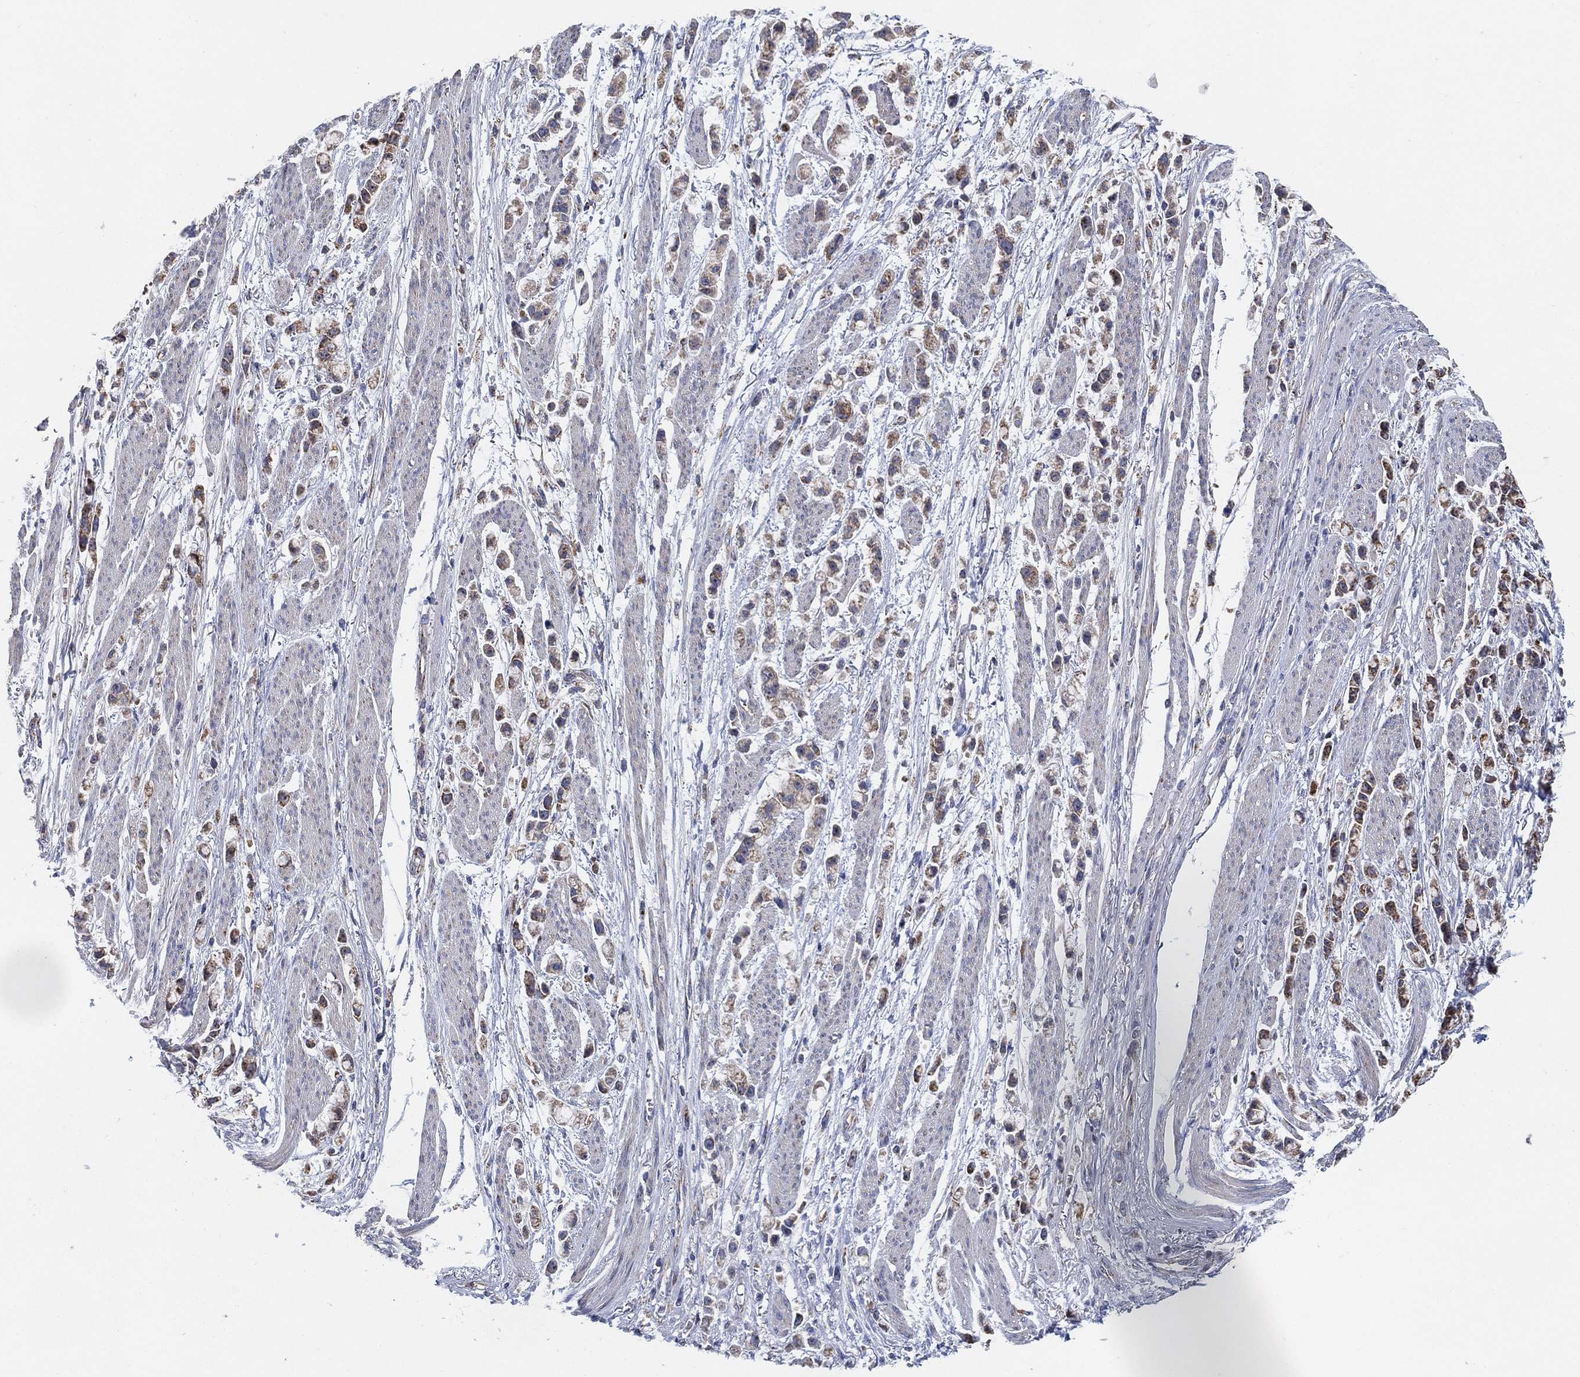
{"staining": {"intensity": "weak", "quantity": "<25%", "location": "cytoplasmic/membranous"}, "tissue": "stomach cancer", "cell_type": "Tumor cells", "image_type": "cancer", "snomed": [{"axis": "morphology", "description": "Adenocarcinoma, NOS"}, {"axis": "topography", "description": "Stomach"}], "caption": "Stomach adenocarcinoma was stained to show a protein in brown. There is no significant positivity in tumor cells. Brightfield microscopy of immunohistochemistry stained with DAB (3,3'-diaminobenzidine) (brown) and hematoxylin (blue), captured at high magnification.", "gene": "GCAT", "patient": {"sex": "female", "age": 81}}